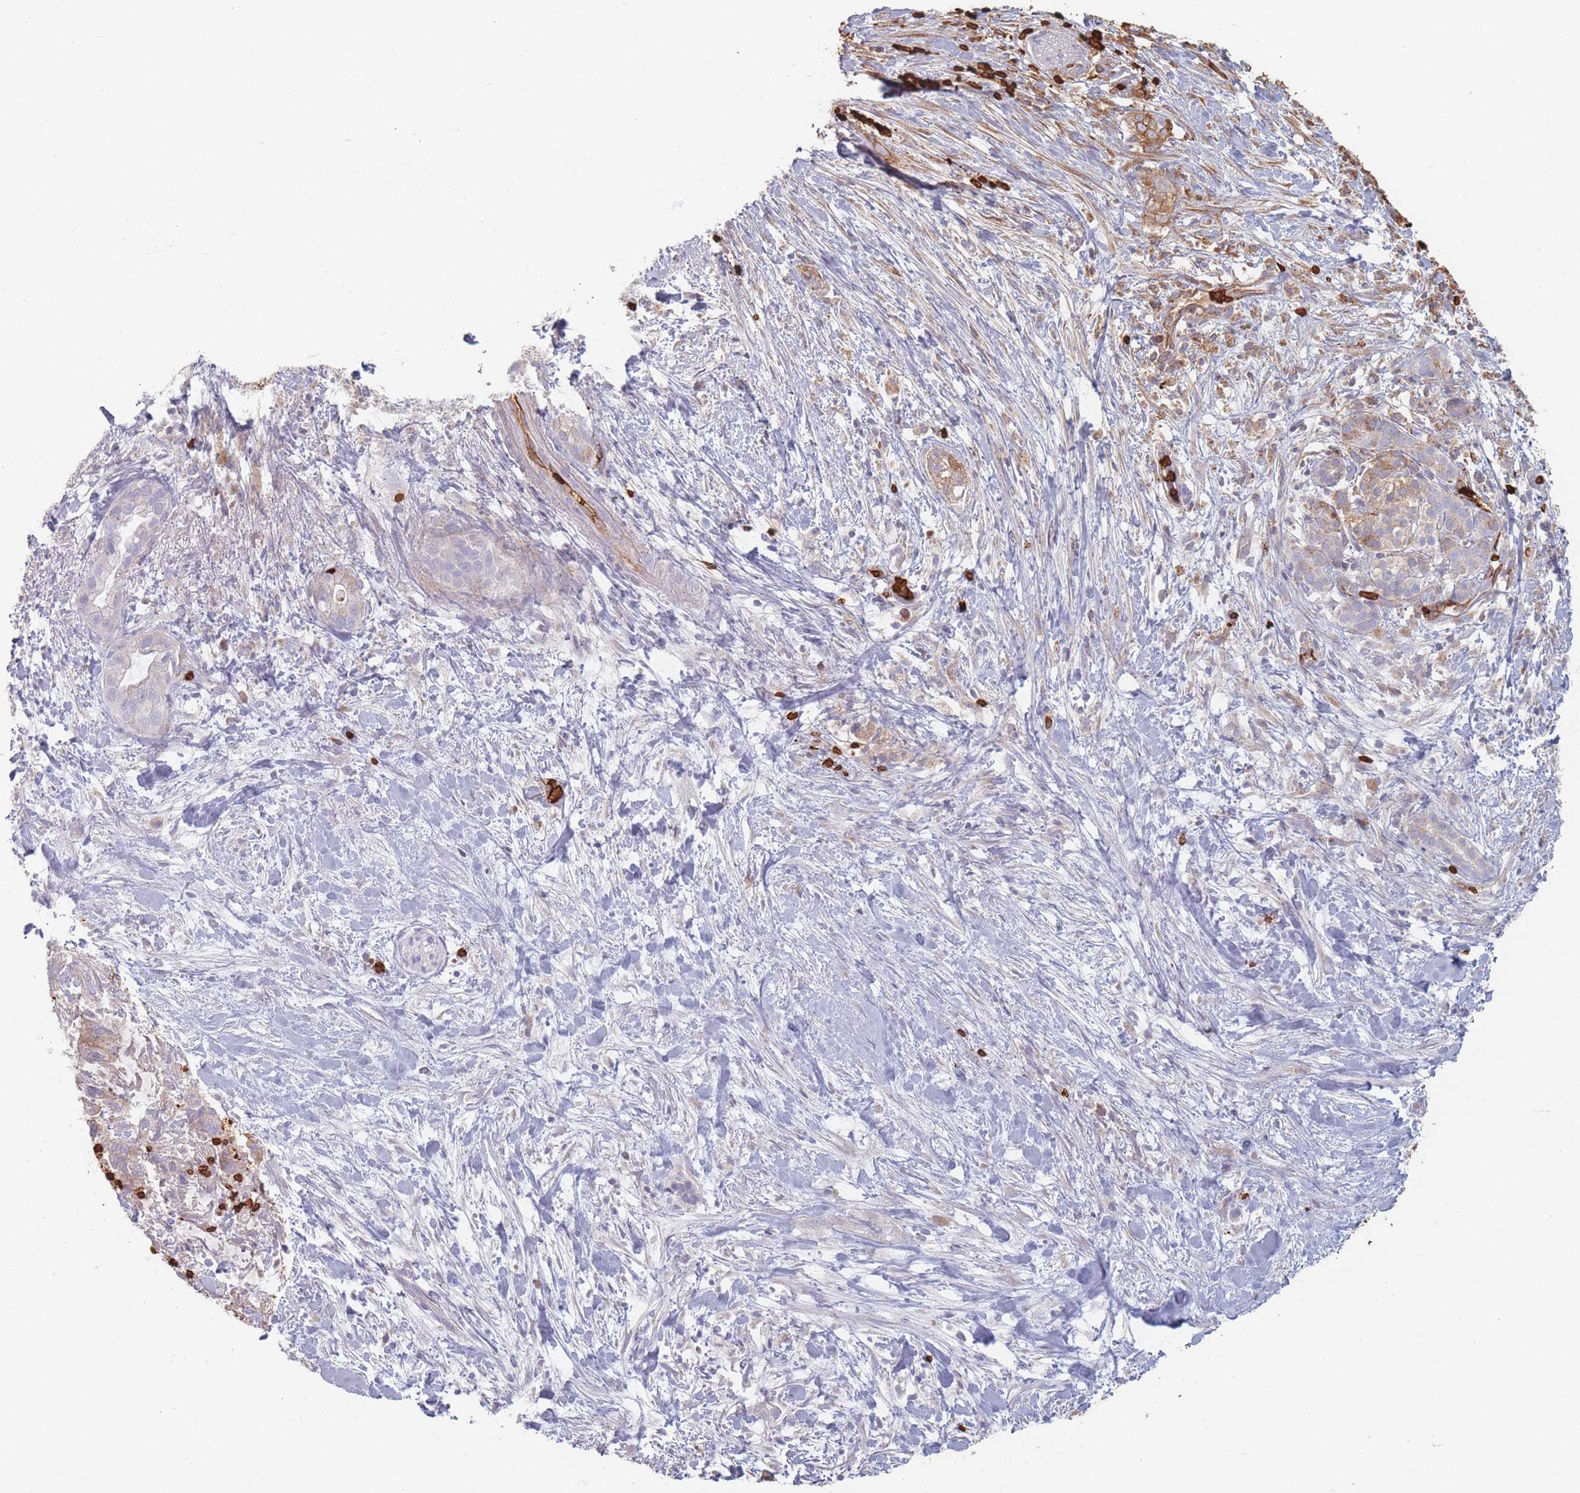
{"staining": {"intensity": "negative", "quantity": "none", "location": "none"}, "tissue": "pancreatic cancer", "cell_type": "Tumor cells", "image_type": "cancer", "snomed": [{"axis": "morphology", "description": "Adenocarcinoma, NOS"}, {"axis": "topography", "description": "Pancreas"}], "caption": "The image displays no staining of tumor cells in pancreatic adenocarcinoma.", "gene": "SLC2A6", "patient": {"sex": "male", "age": 44}}